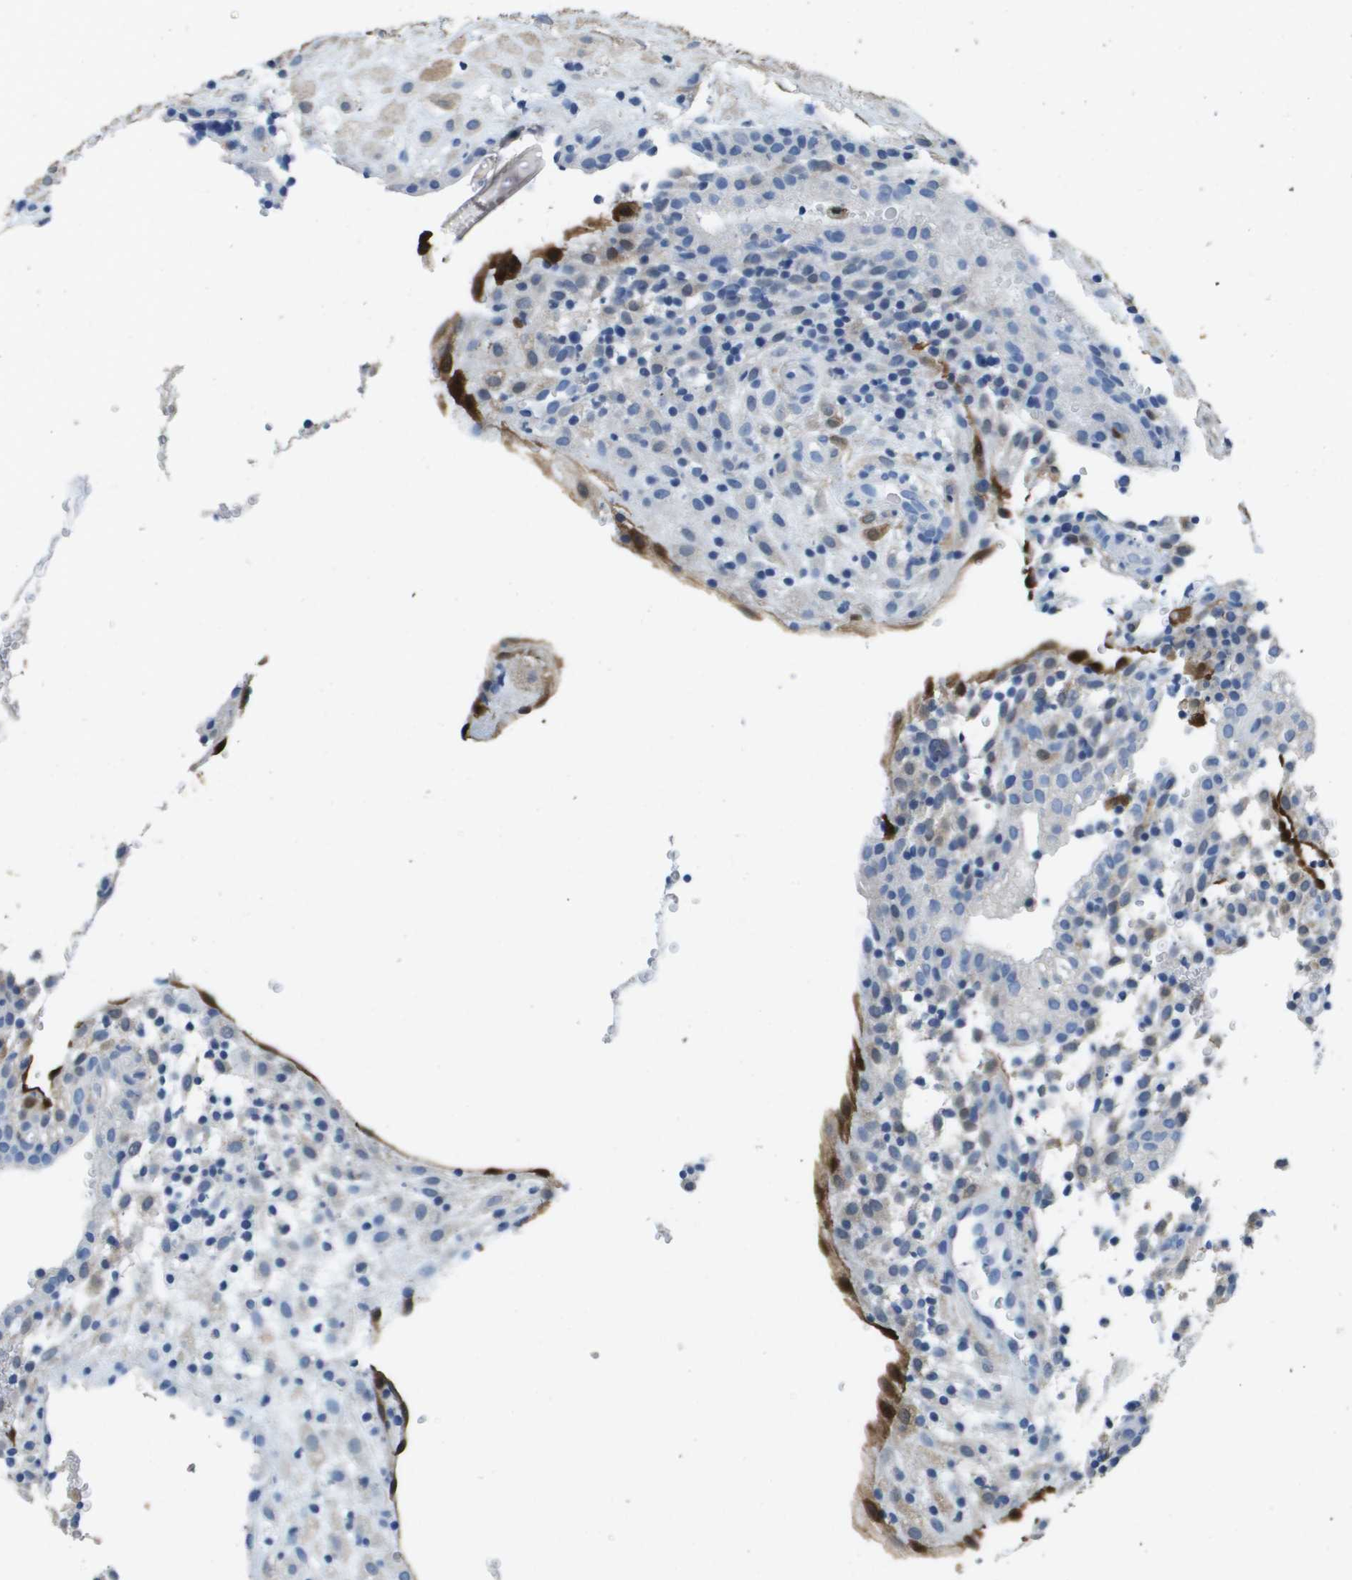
{"staining": {"intensity": "negative", "quantity": "none", "location": "none"}, "tissue": "placenta", "cell_type": "Decidual cells", "image_type": "normal", "snomed": [{"axis": "morphology", "description": "Normal tissue, NOS"}, {"axis": "topography", "description": "Placenta"}], "caption": "The micrograph exhibits no significant expression in decidual cells of placenta. The staining is performed using DAB brown chromogen with nuclei counter-stained in using hematoxylin.", "gene": "FABP5", "patient": {"sex": "female", "age": 18}}